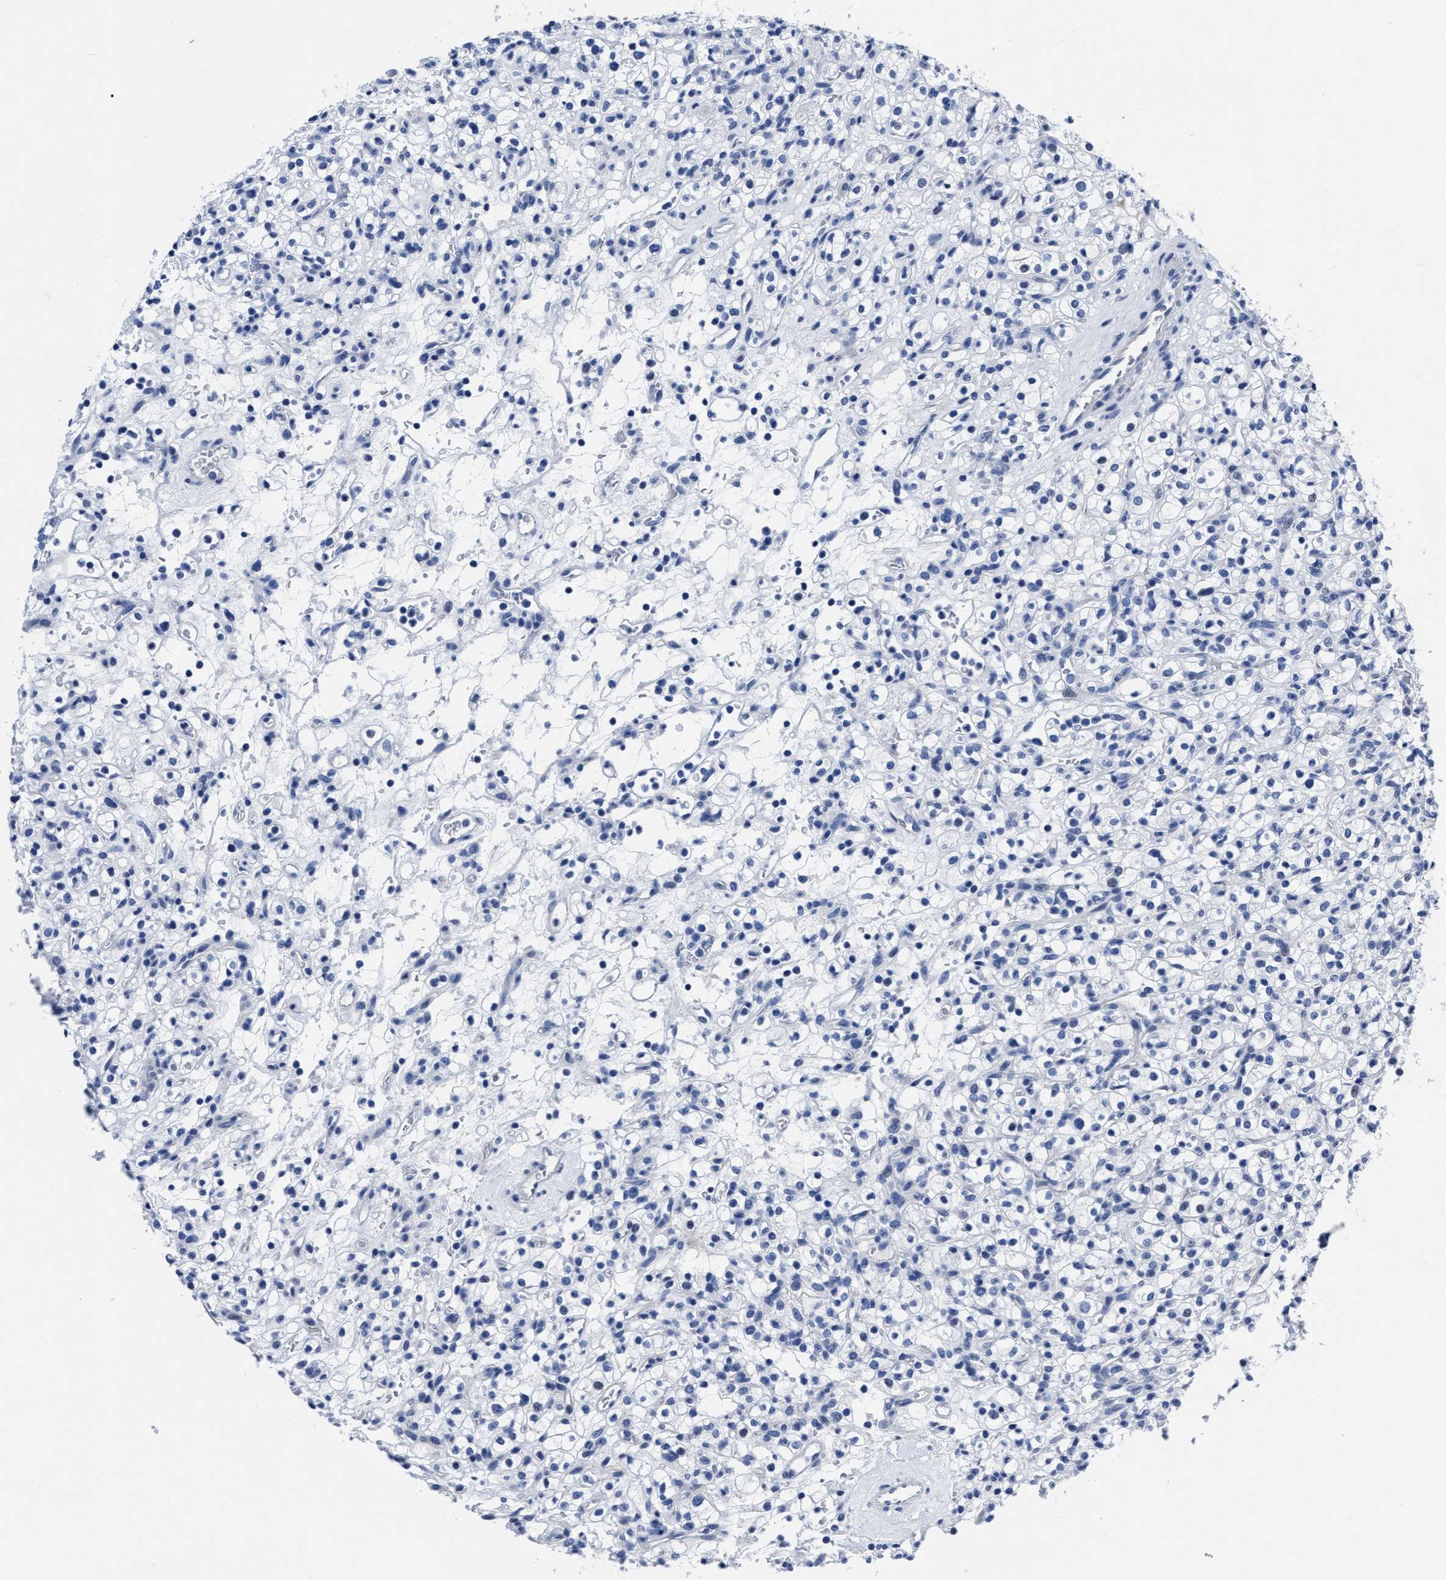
{"staining": {"intensity": "negative", "quantity": "none", "location": "none"}, "tissue": "renal cancer", "cell_type": "Tumor cells", "image_type": "cancer", "snomed": [{"axis": "morphology", "description": "Normal tissue, NOS"}, {"axis": "morphology", "description": "Adenocarcinoma, NOS"}, {"axis": "topography", "description": "Kidney"}], "caption": "There is no significant positivity in tumor cells of renal adenocarcinoma.", "gene": "MOV10L1", "patient": {"sex": "female", "age": 72}}